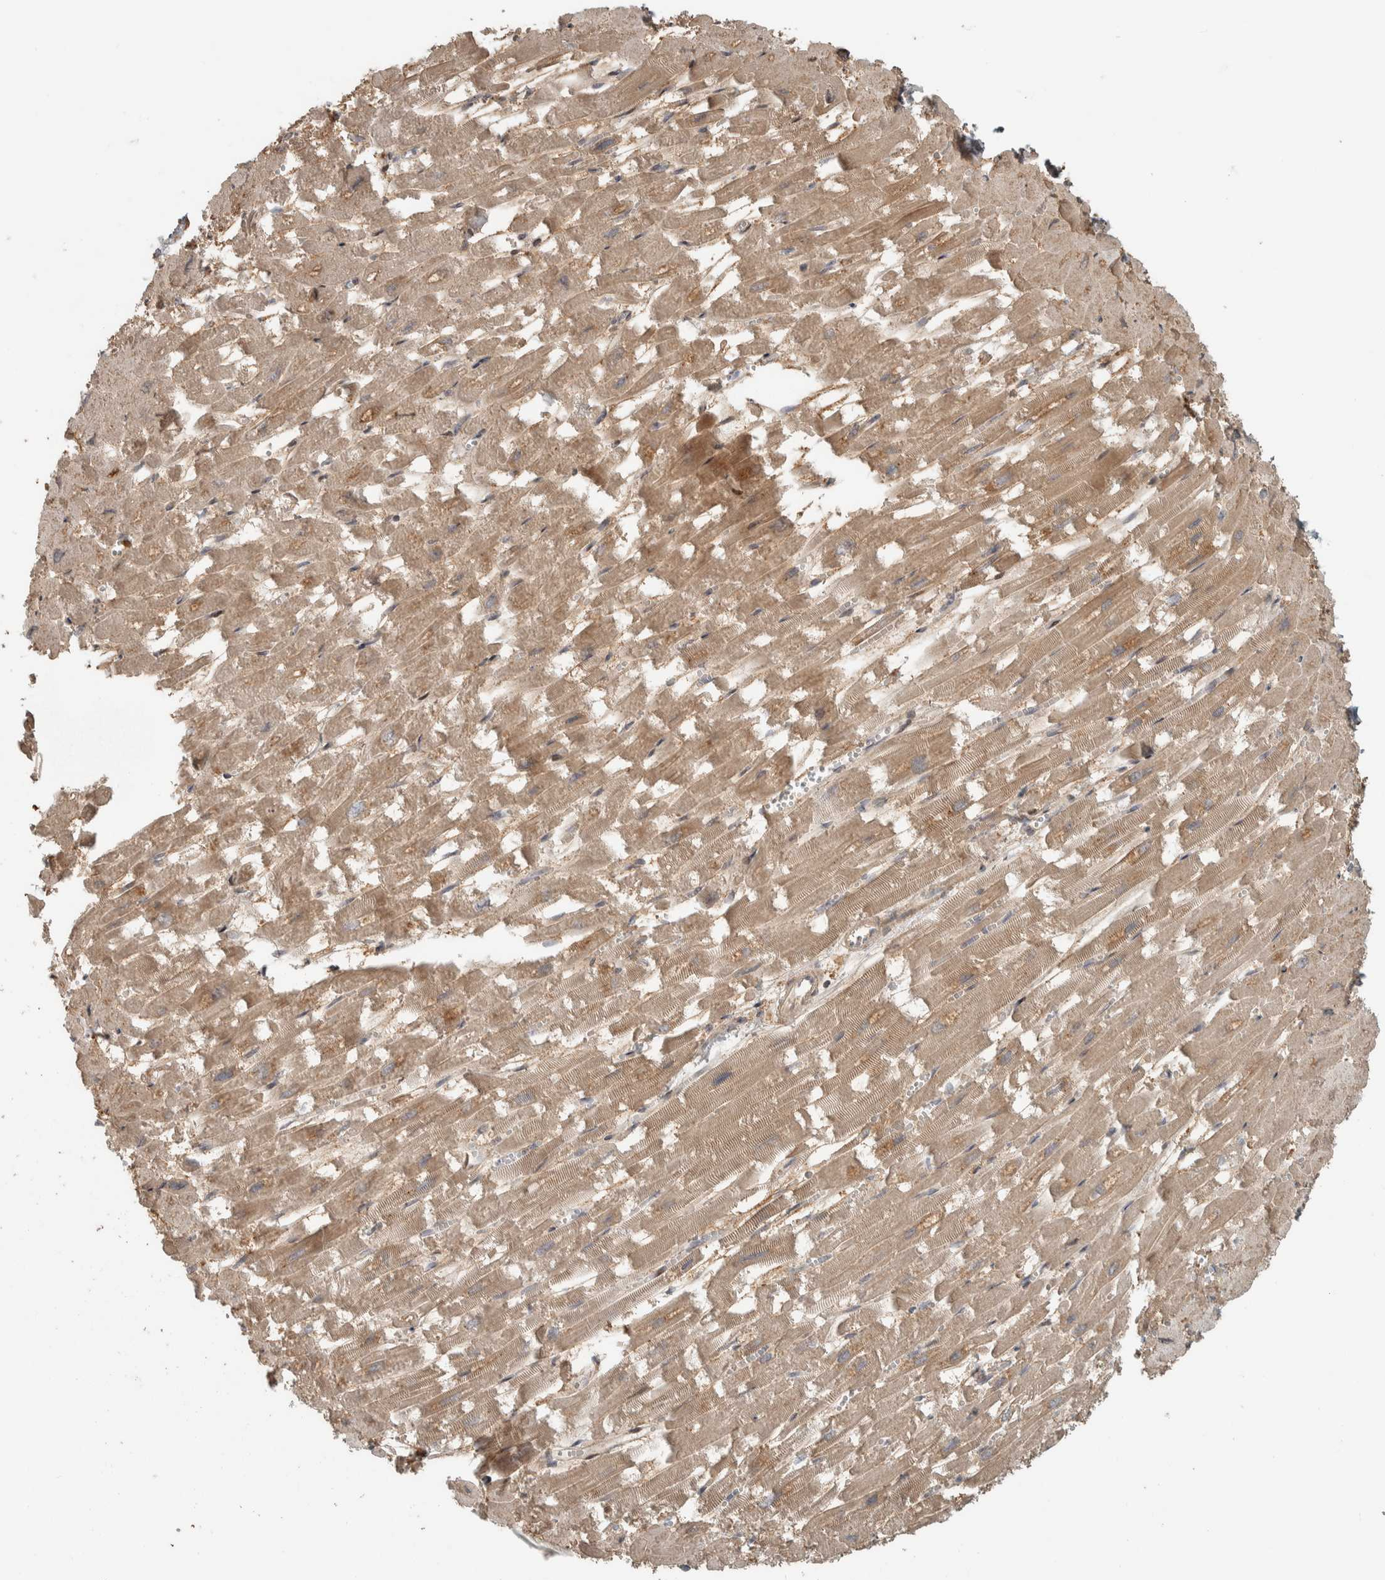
{"staining": {"intensity": "weak", "quantity": ">75%", "location": "cytoplasmic/membranous"}, "tissue": "heart muscle", "cell_type": "Cardiomyocytes", "image_type": "normal", "snomed": [{"axis": "morphology", "description": "Normal tissue, NOS"}, {"axis": "topography", "description": "Heart"}], "caption": "IHC (DAB) staining of unremarkable heart muscle reveals weak cytoplasmic/membranous protein positivity in approximately >75% of cardiomyocytes.", "gene": "CNTROB", "patient": {"sex": "male", "age": 54}}